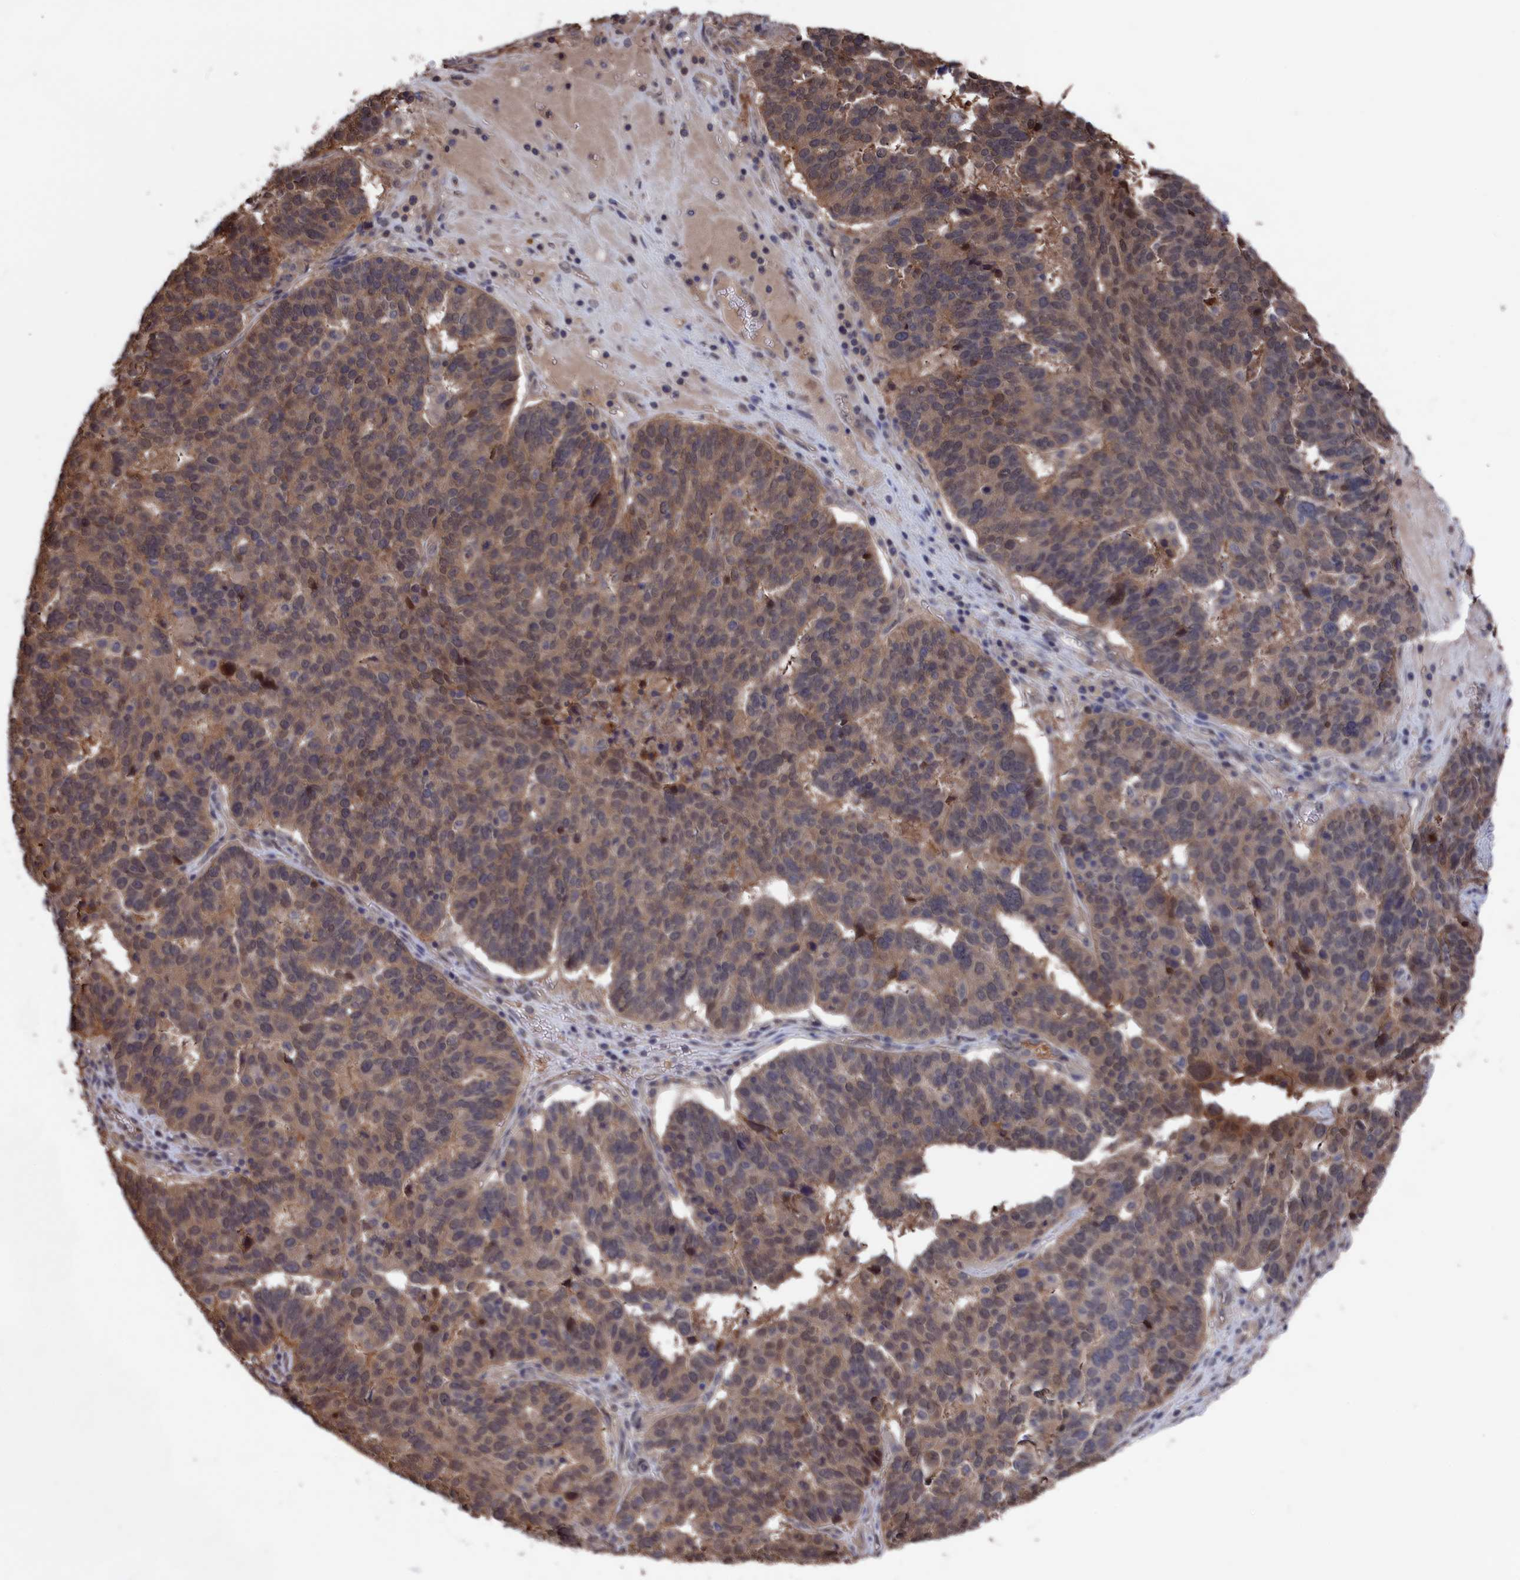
{"staining": {"intensity": "weak", "quantity": ">75%", "location": "cytoplasmic/membranous,nuclear"}, "tissue": "ovarian cancer", "cell_type": "Tumor cells", "image_type": "cancer", "snomed": [{"axis": "morphology", "description": "Cystadenocarcinoma, serous, NOS"}, {"axis": "topography", "description": "Ovary"}], "caption": "Protein analysis of ovarian cancer tissue displays weak cytoplasmic/membranous and nuclear positivity in approximately >75% of tumor cells.", "gene": "NUTF2", "patient": {"sex": "female", "age": 59}}